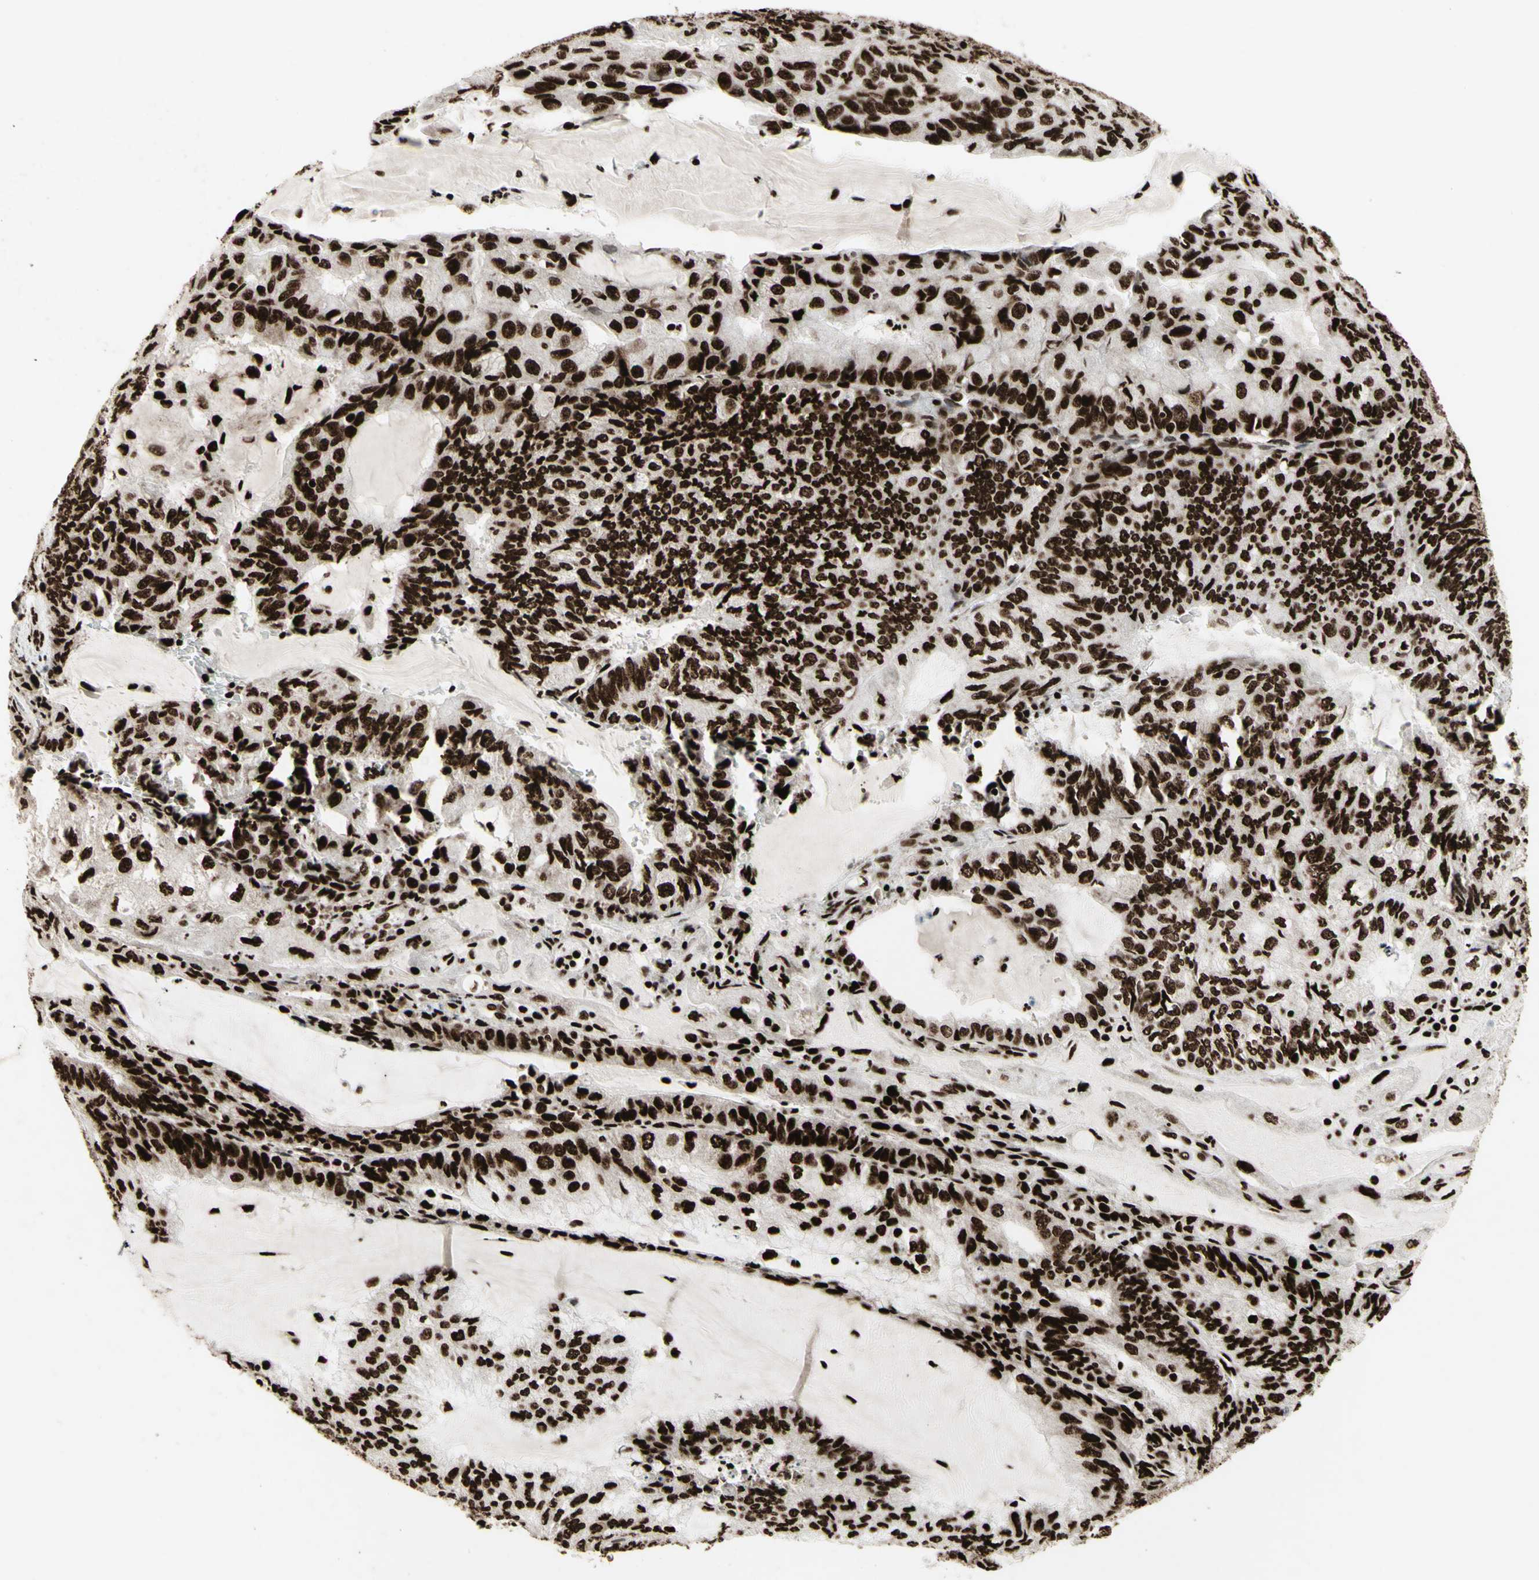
{"staining": {"intensity": "strong", "quantity": ">75%", "location": "nuclear"}, "tissue": "endometrial cancer", "cell_type": "Tumor cells", "image_type": "cancer", "snomed": [{"axis": "morphology", "description": "Adenocarcinoma, NOS"}, {"axis": "topography", "description": "Endometrium"}], "caption": "About >75% of tumor cells in adenocarcinoma (endometrial) demonstrate strong nuclear protein expression as visualized by brown immunohistochemical staining.", "gene": "U2AF2", "patient": {"sex": "female", "age": 81}}